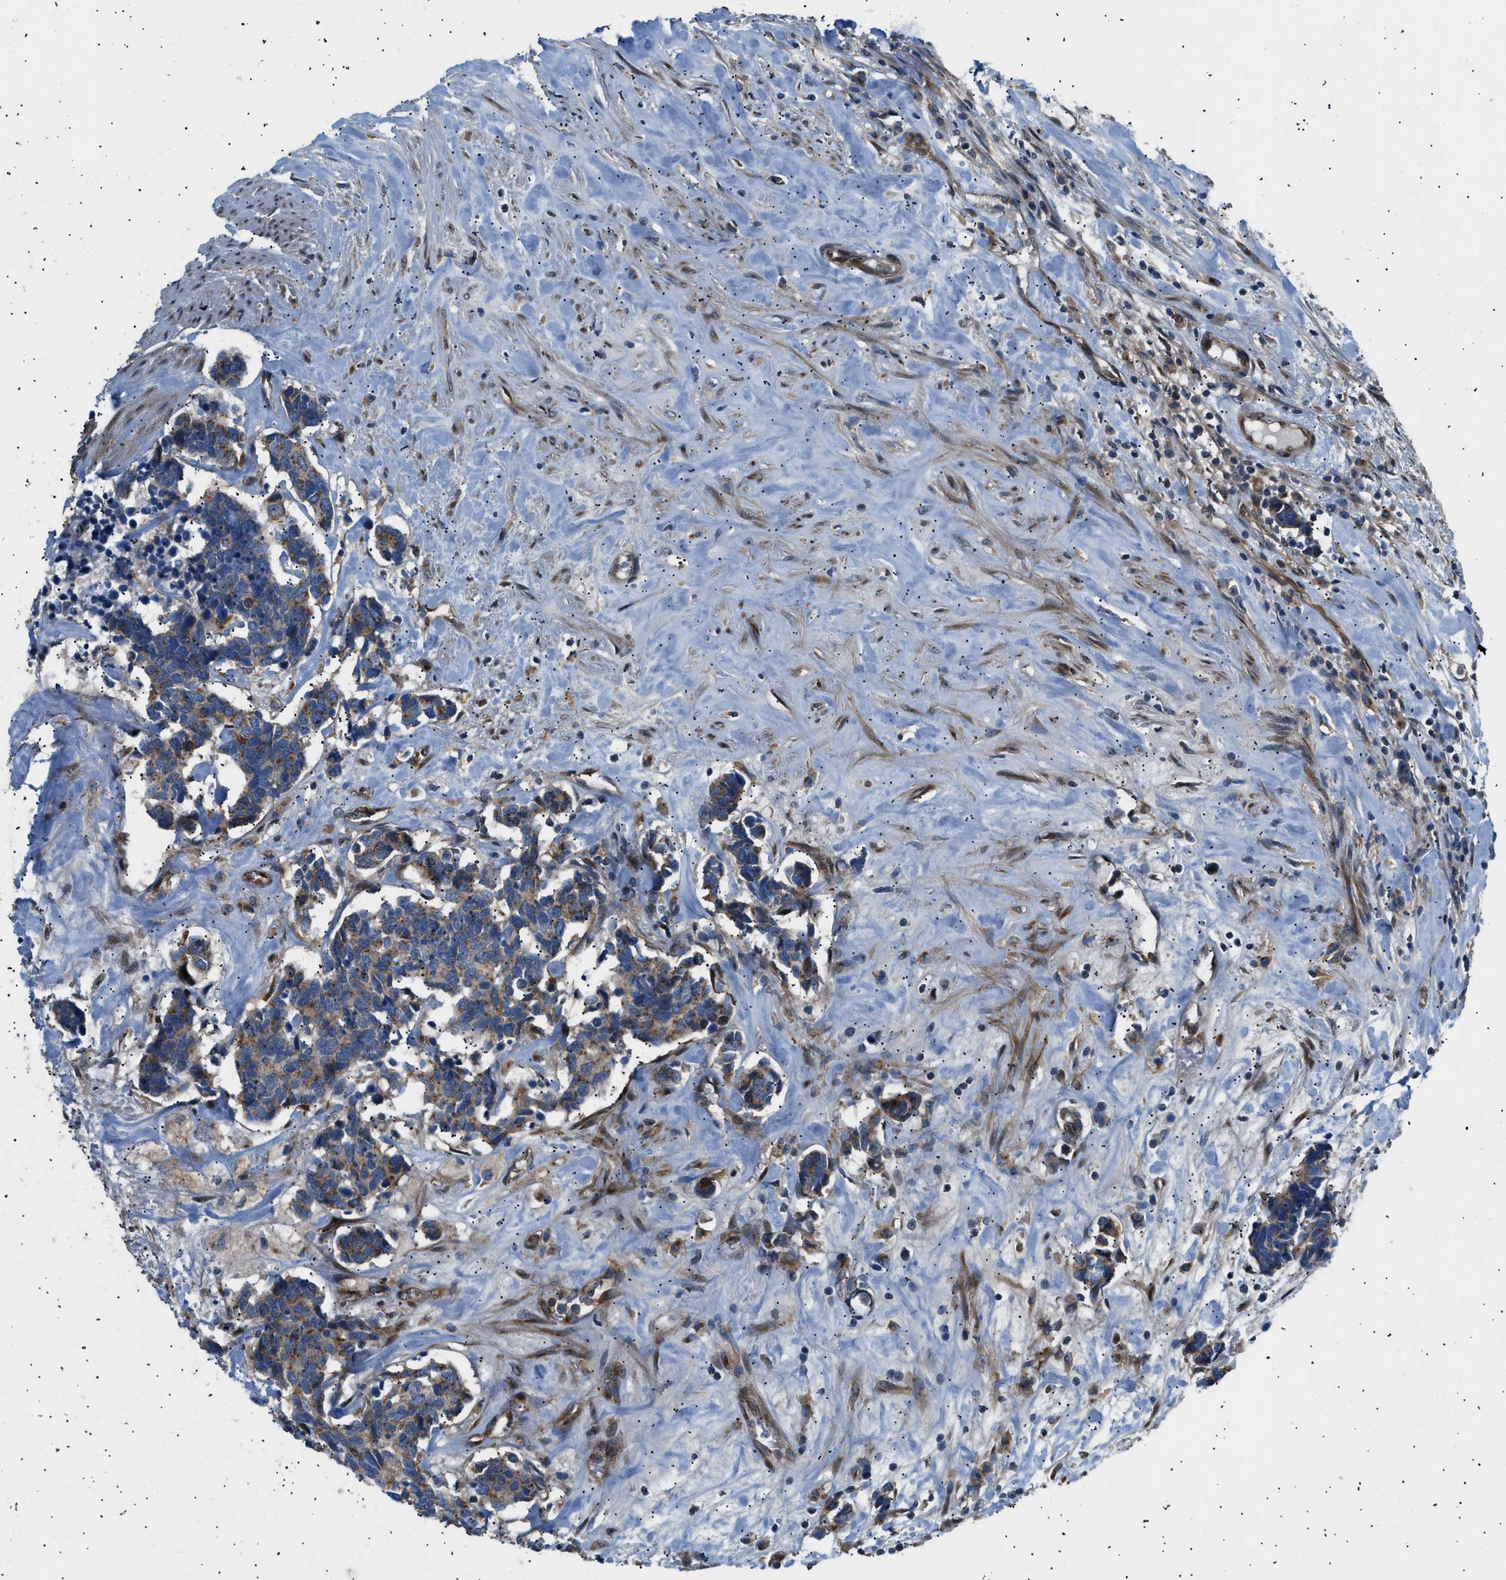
{"staining": {"intensity": "moderate", "quantity": ">75%", "location": "cytoplasmic/membranous"}, "tissue": "carcinoid", "cell_type": "Tumor cells", "image_type": "cancer", "snomed": [{"axis": "morphology", "description": "Carcinoma, NOS"}, {"axis": "morphology", "description": "Carcinoid, malignant, NOS"}, {"axis": "topography", "description": "Urinary bladder"}], "caption": "Immunohistochemistry (IHC) image of human carcinoid stained for a protein (brown), which shows medium levels of moderate cytoplasmic/membranous expression in approximately >75% of tumor cells.", "gene": "LYSMD3", "patient": {"sex": "male", "age": 57}}